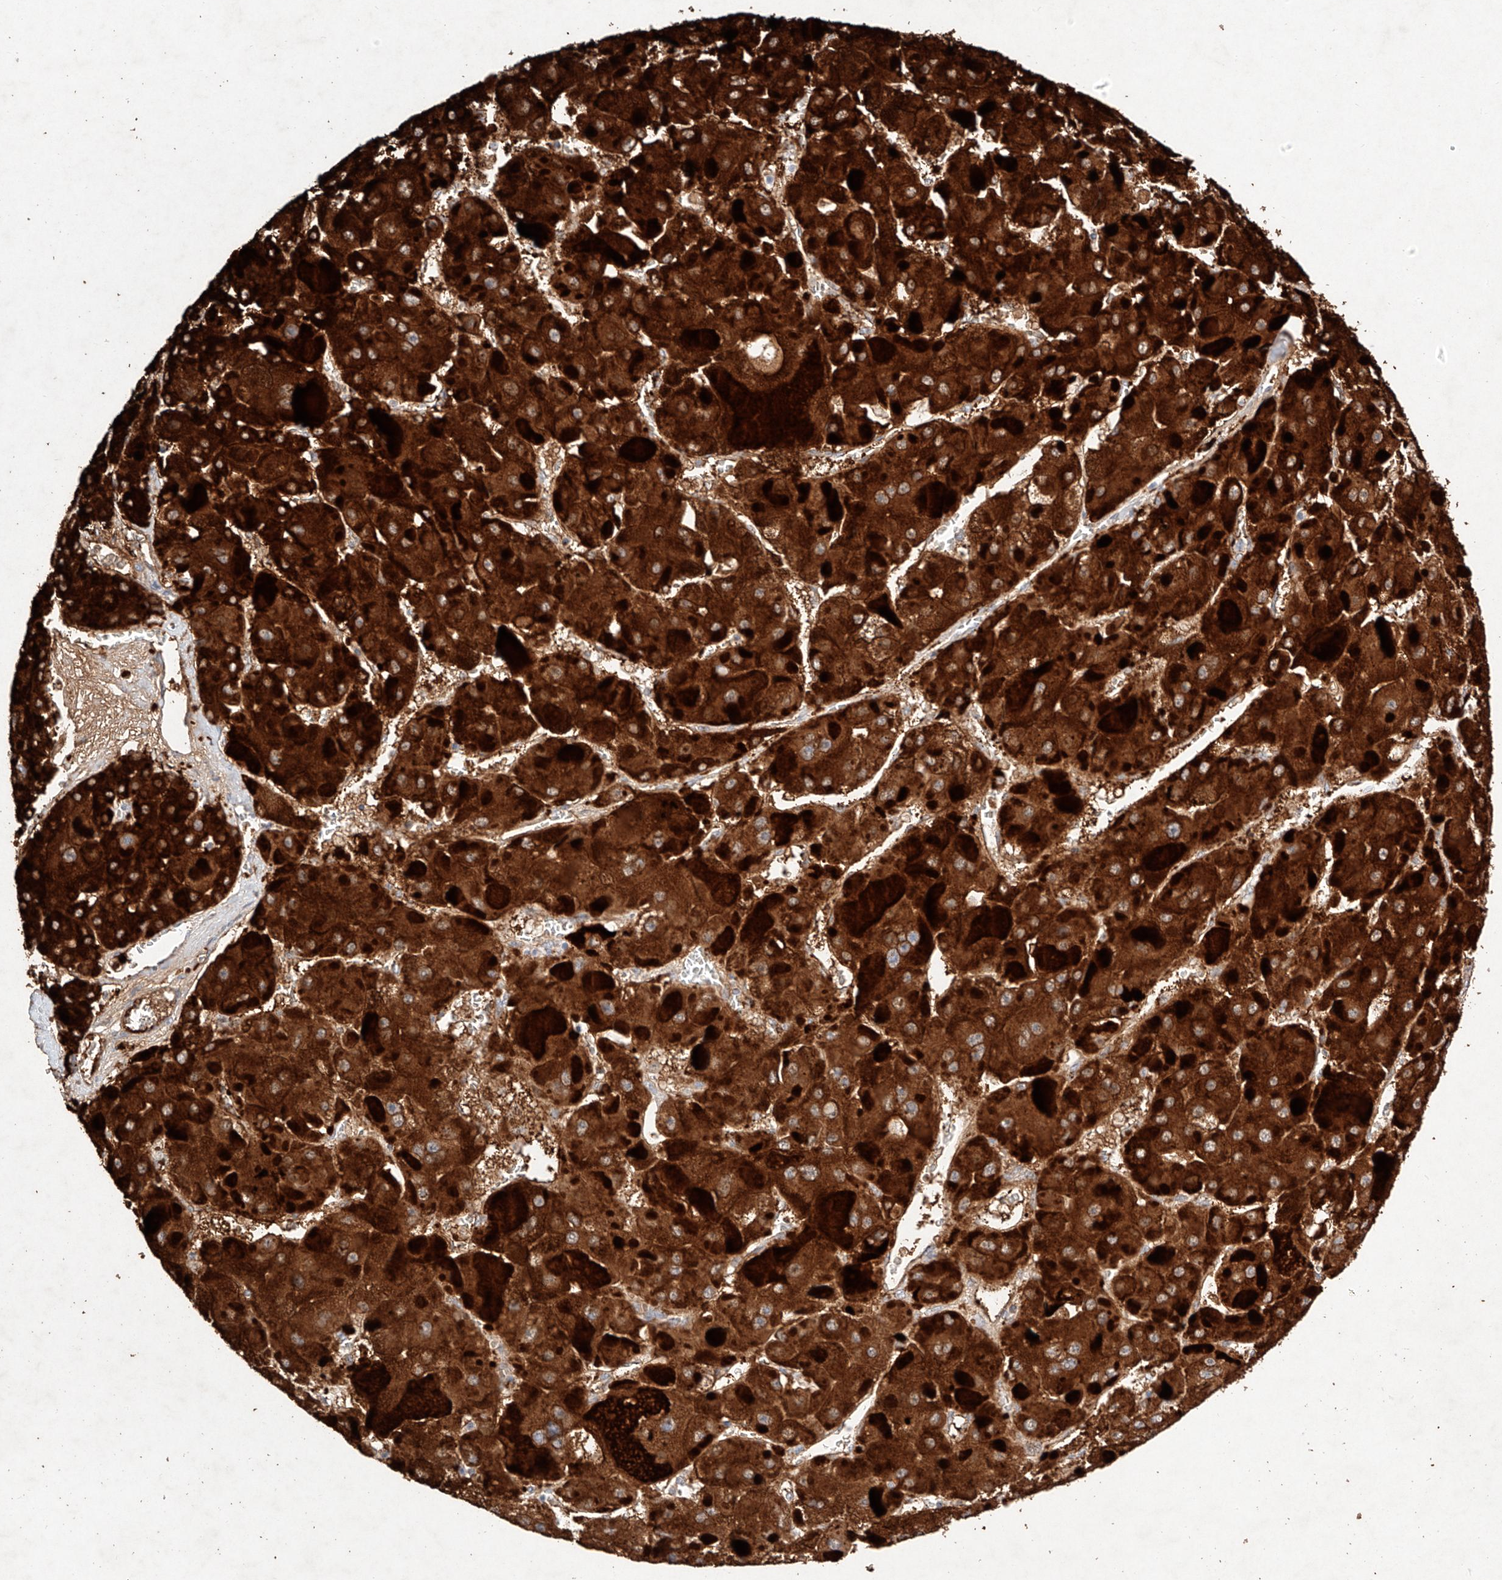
{"staining": {"intensity": "strong", "quantity": ">75%", "location": "cytoplasmic/membranous"}, "tissue": "liver cancer", "cell_type": "Tumor cells", "image_type": "cancer", "snomed": [{"axis": "morphology", "description": "Carcinoma, Hepatocellular, NOS"}, {"axis": "topography", "description": "Liver"}], "caption": "Liver hepatocellular carcinoma tissue displays strong cytoplasmic/membranous staining in about >75% of tumor cells, visualized by immunohistochemistry.", "gene": "C6orf62", "patient": {"sex": "female", "age": 73}}